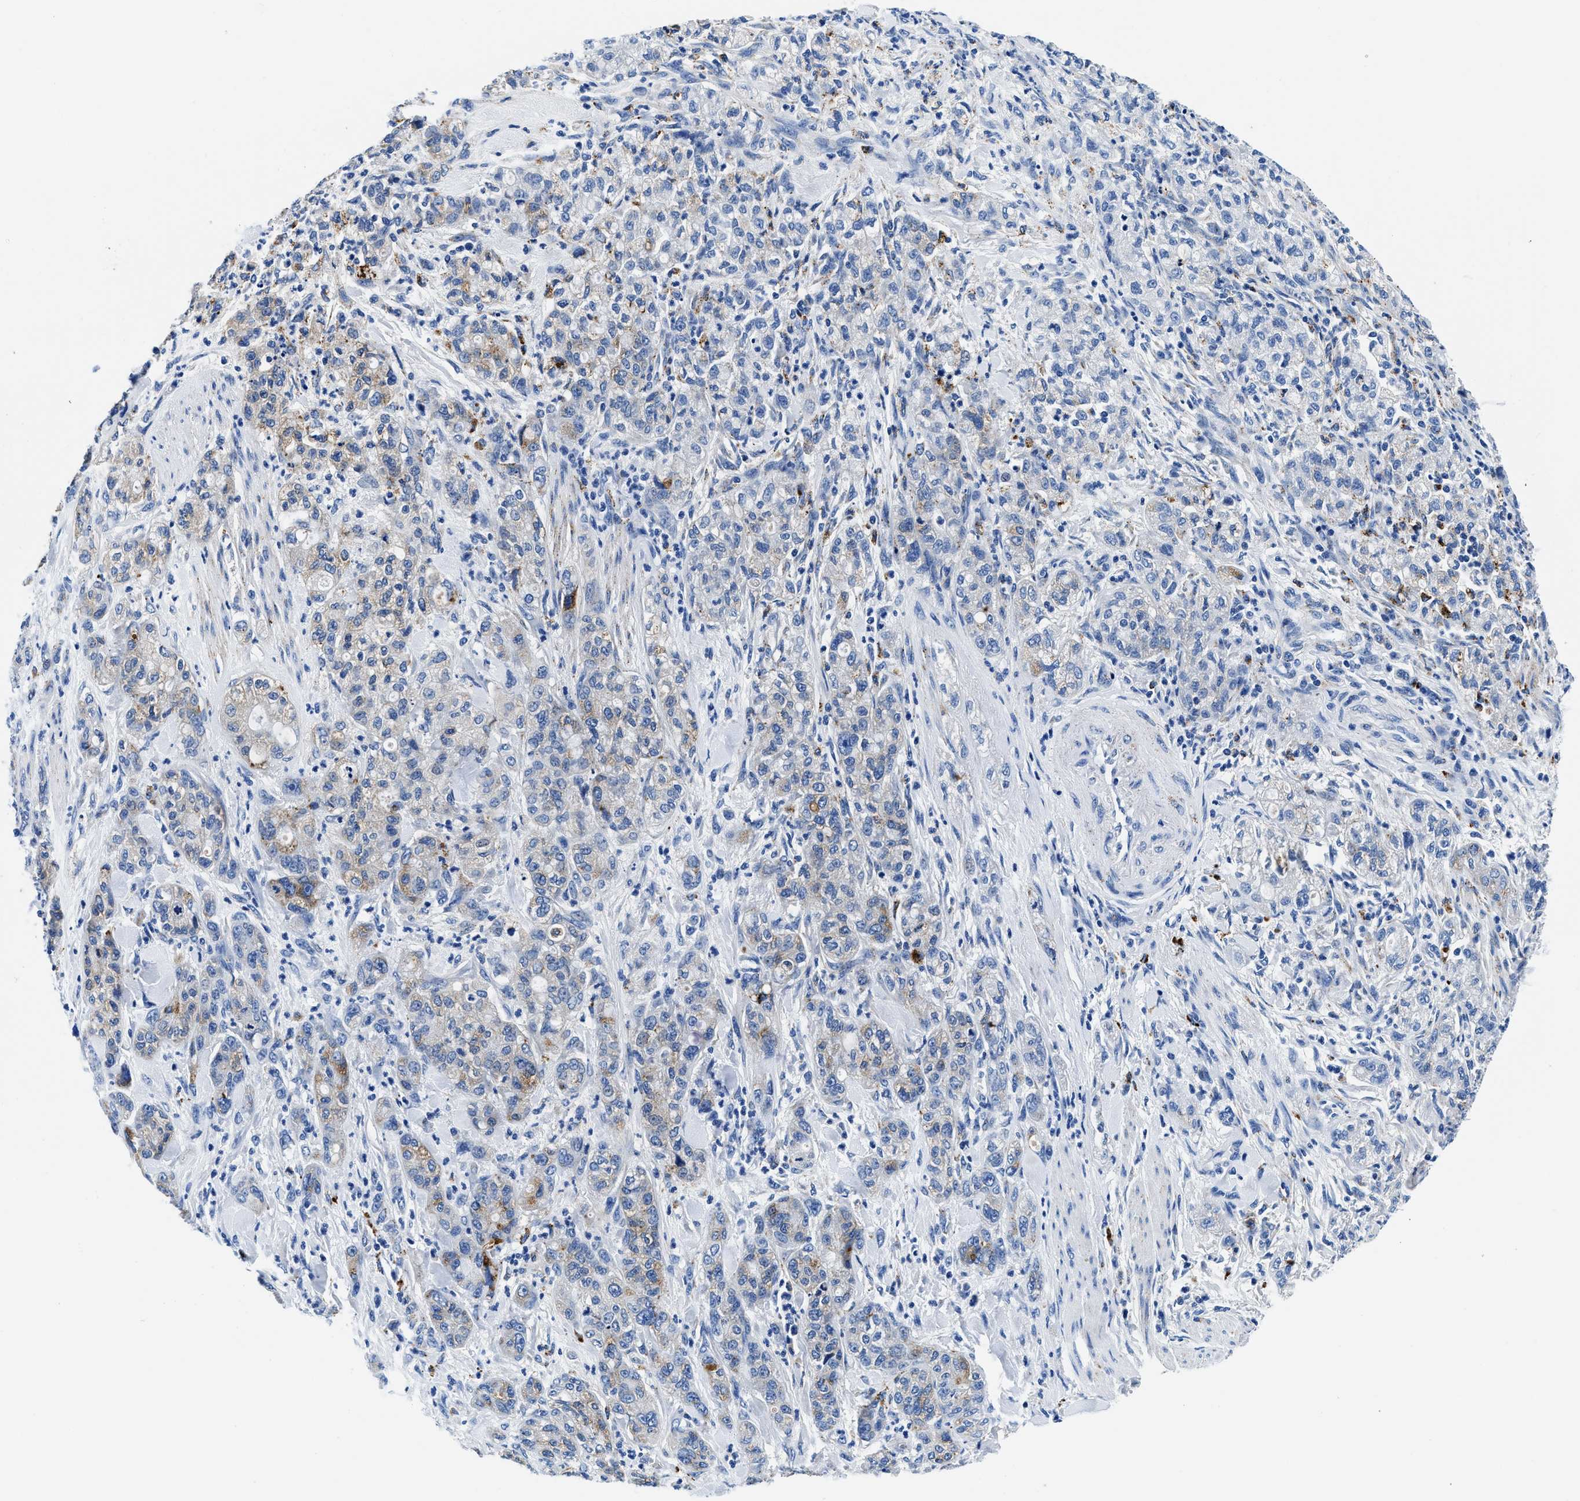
{"staining": {"intensity": "weak", "quantity": "<25%", "location": "cytoplasmic/membranous"}, "tissue": "pancreatic cancer", "cell_type": "Tumor cells", "image_type": "cancer", "snomed": [{"axis": "morphology", "description": "Adenocarcinoma, NOS"}, {"axis": "topography", "description": "Pancreas"}], "caption": "A high-resolution histopathology image shows immunohistochemistry staining of pancreatic cancer (adenocarcinoma), which exhibits no significant staining in tumor cells. (DAB (3,3'-diaminobenzidine) IHC visualized using brightfield microscopy, high magnification).", "gene": "OR14K1", "patient": {"sex": "female", "age": 78}}